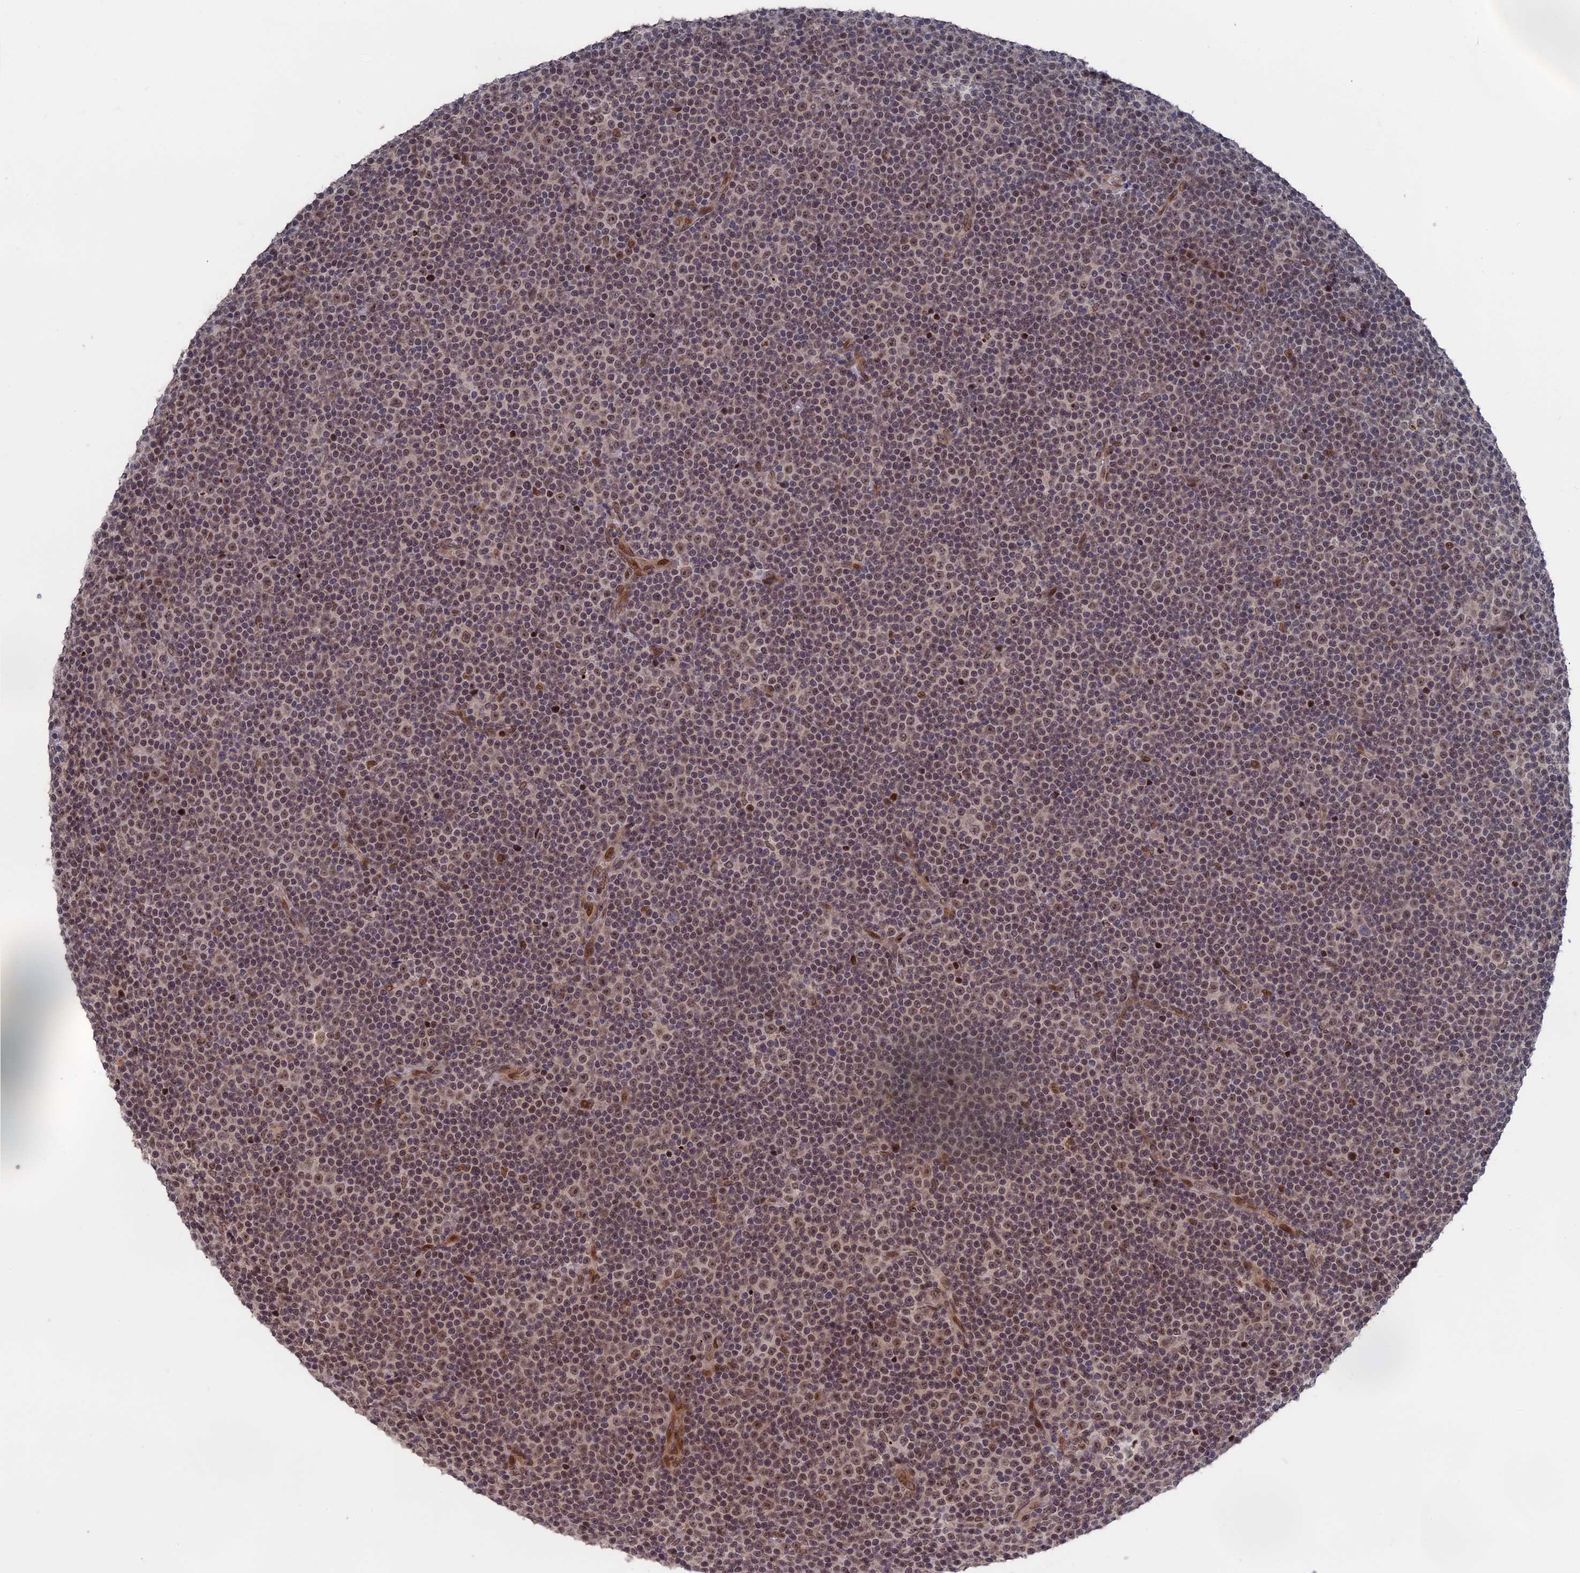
{"staining": {"intensity": "moderate", "quantity": "25%-75%", "location": "nuclear"}, "tissue": "lymphoma", "cell_type": "Tumor cells", "image_type": "cancer", "snomed": [{"axis": "morphology", "description": "Malignant lymphoma, non-Hodgkin's type, Low grade"}, {"axis": "topography", "description": "Lymph node"}], "caption": "Immunohistochemical staining of malignant lymphoma, non-Hodgkin's type (low-grade) displays medium levels of moderate nuclear protein expression in about 25%-75% of tumor cells. The protein of interest is shown in brown color, while the nuclei are stained blue.", "gene": "NR2C2AP", "patient": {"sex": "female", "age": 67}}